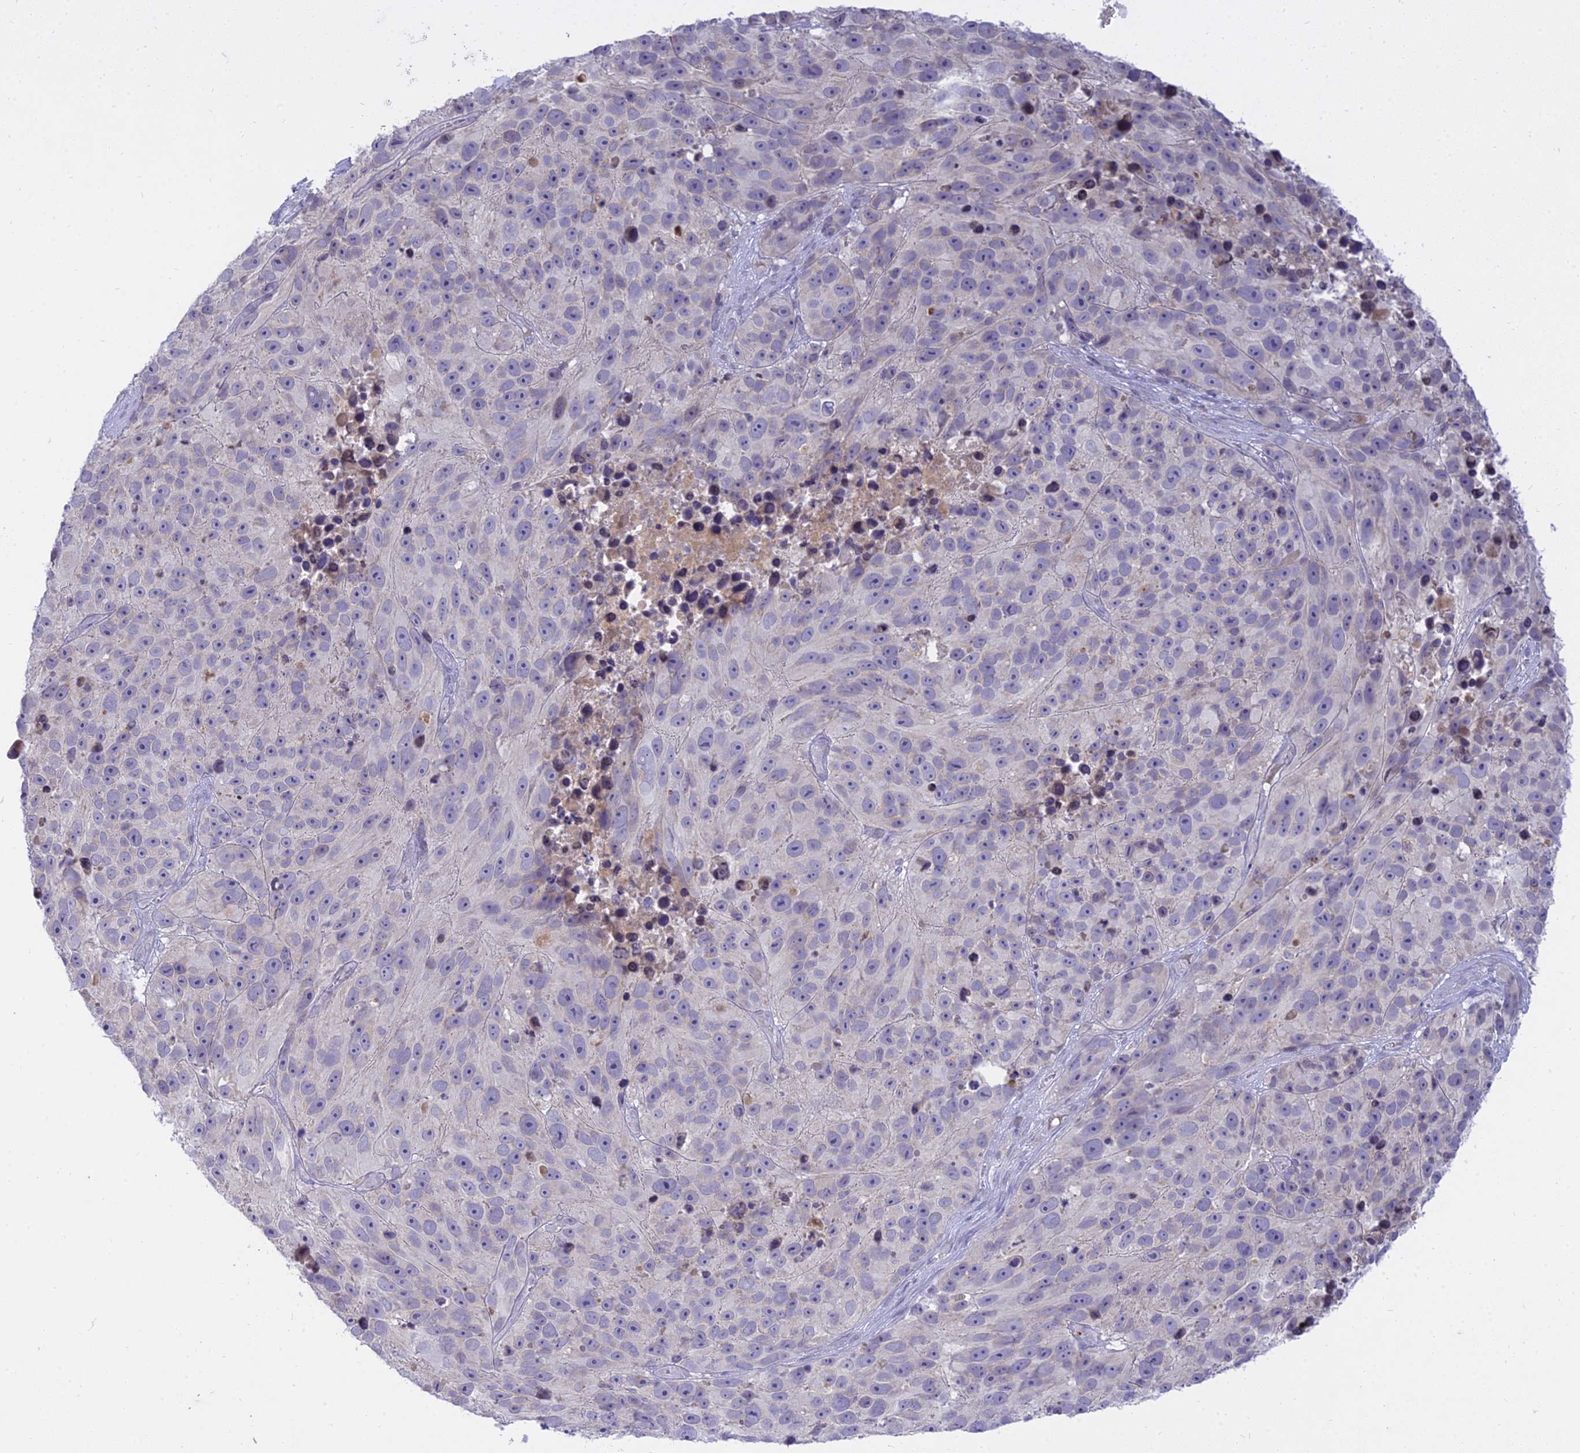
{"staining": {"intensity": "negative", "quantity": "none", "location": "none"}, "tissue": "melanoma", "cell_type": "Tumor cells", "image_type": "cancer", "snomed": [{"axis": "morphology", "description": "Malignant melanoma, NOS"}, {"axis": "topography", "description": "Skin"}], "caption": "Histopathology image shows no protein expression in tumor cells of melanoma tissue.", "gene": "TMEM40", "patient": {"sex": "male", "age": 84}}